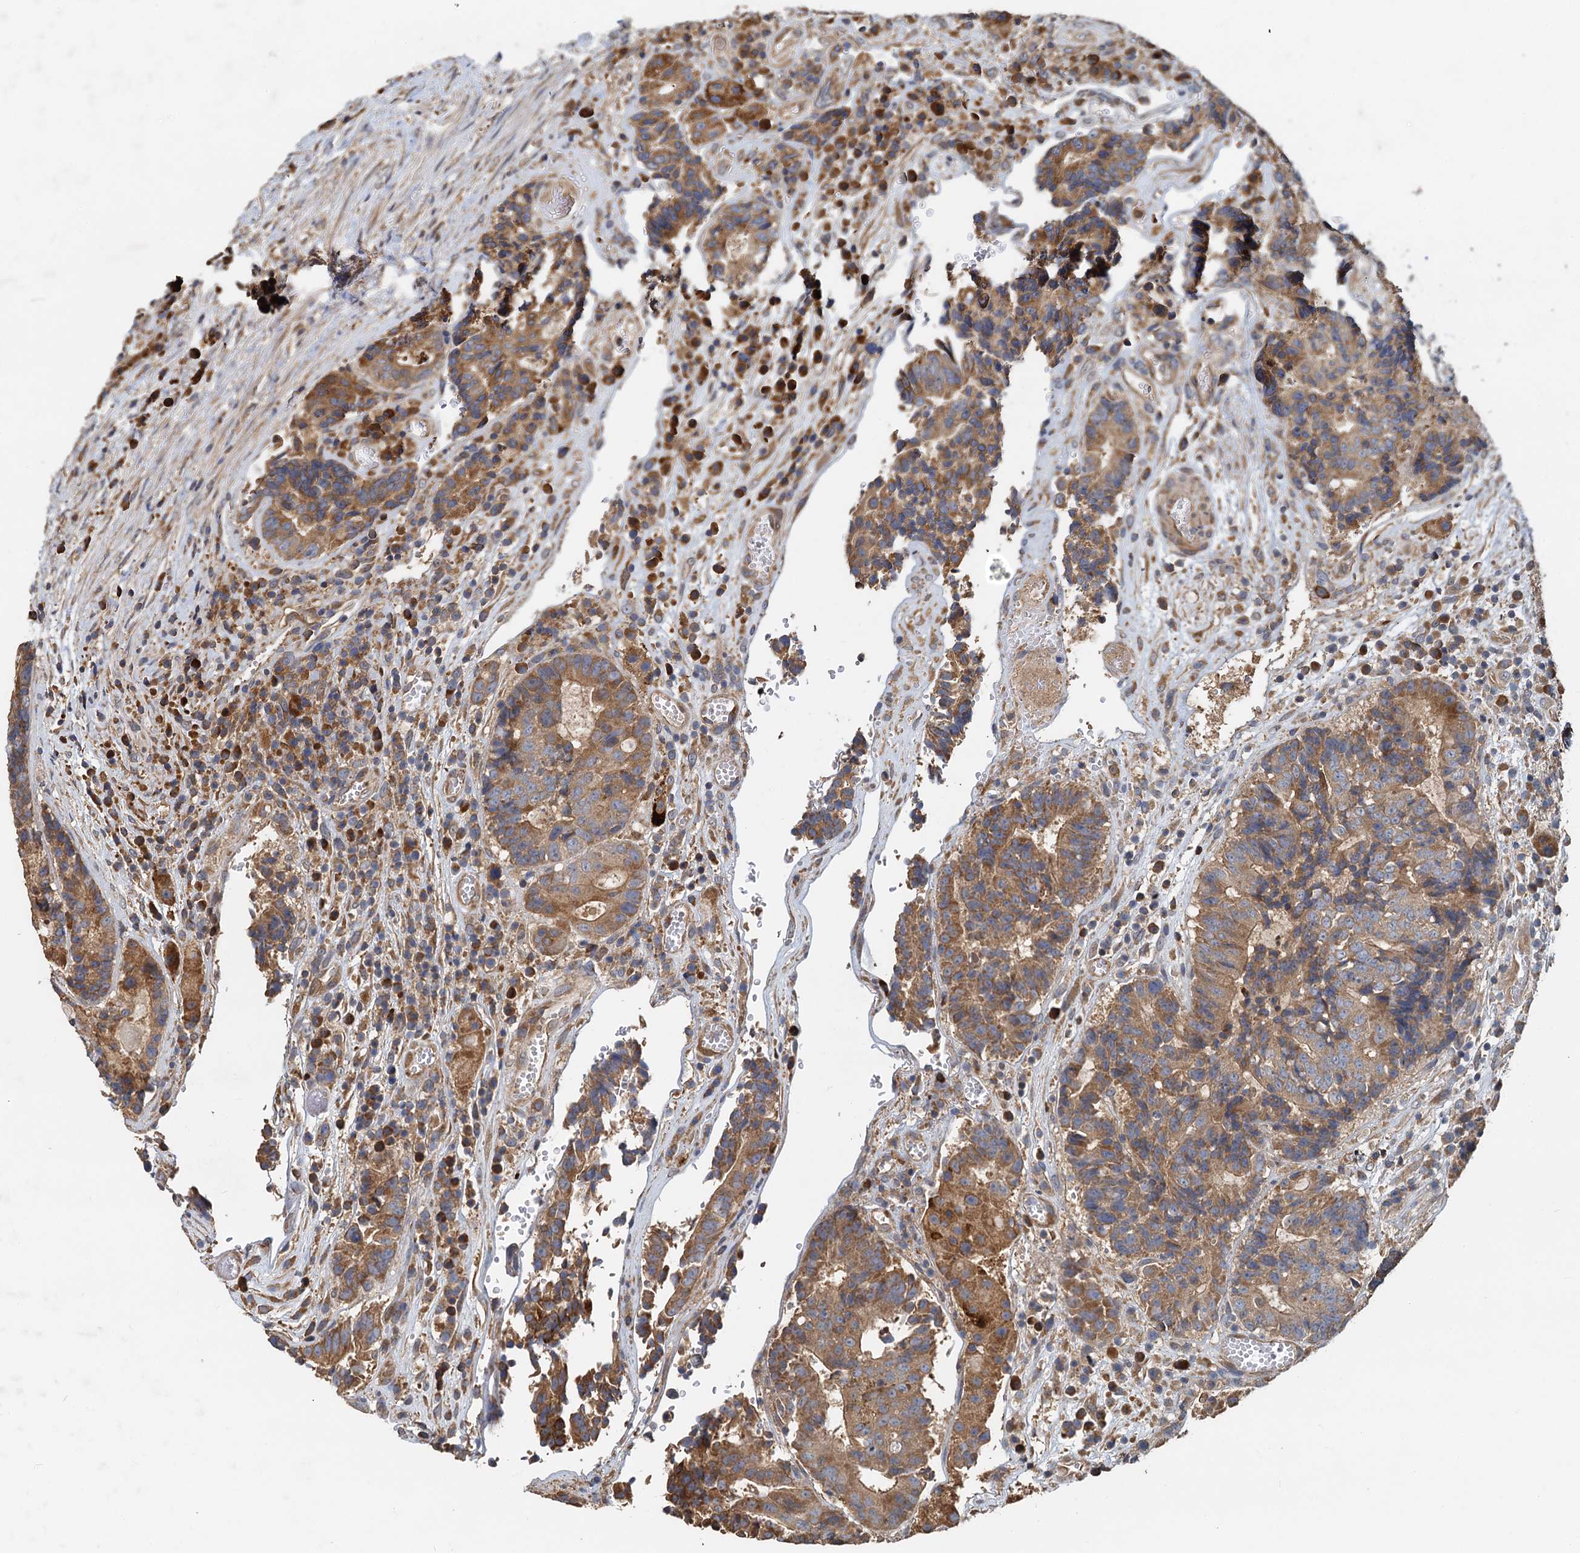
{"staining": {"intensity": "moderate", "quantity": ">75%", "location": "cytoplasmic/membranous"}, "tissue": "colorectal cancer", "cell_type": "Tumor cells", "image_type": "cancer", "snomed": [{"axis": "morphology", "description": "Adenocarcinoma, NOS"}, {"axis": "topography", "description": "Rectum"}], "caption": "Adenocarcinoma (colorectal) was stained to show a protein in brown. There is medium levels of moderate cytoplasmic/membranous positivity in approximately >75% of tumor cells. Nuclei are stained in blue.", "gene": "HYI", "patient": {"sex": "male", "age": 69}}